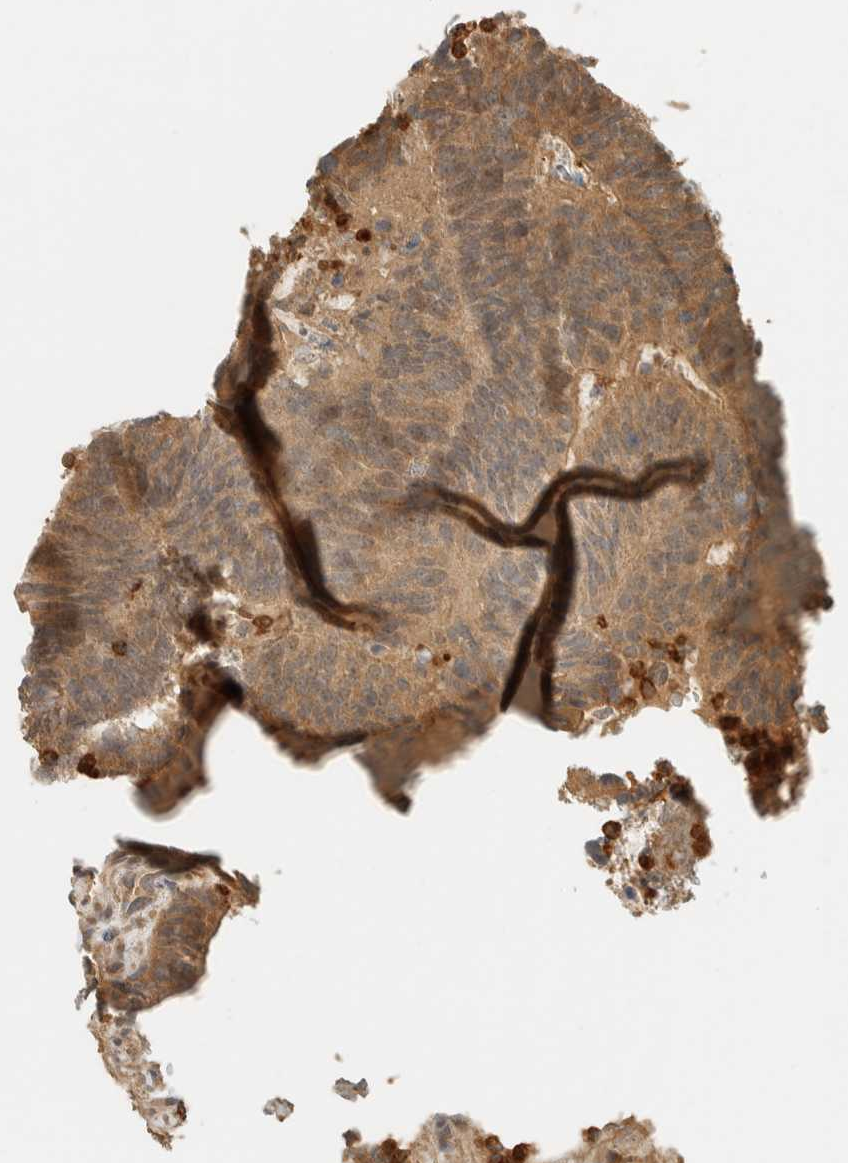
{"staining": {"intensity": "moderate", "quantity": ">75%", "location": "cytoplasmic/membranous"}, "tissue": "colorectal cancer", "cell_type": "Tumor cells", "image_type": "cancer", "snomed": [{"axis": "morphology", "description": "Adenocarcinoma, NOS"}, {"axis": "topography", "description": "Colon"}], "caption": "Colorectal cancer (adenocarcinoma) stained with IHC displays moderate cytoplasmic/membranous staining in approximately >75% of tumor cells.", "gene": "CCDC171", "patient": {"sex": "male", "age": 56}}